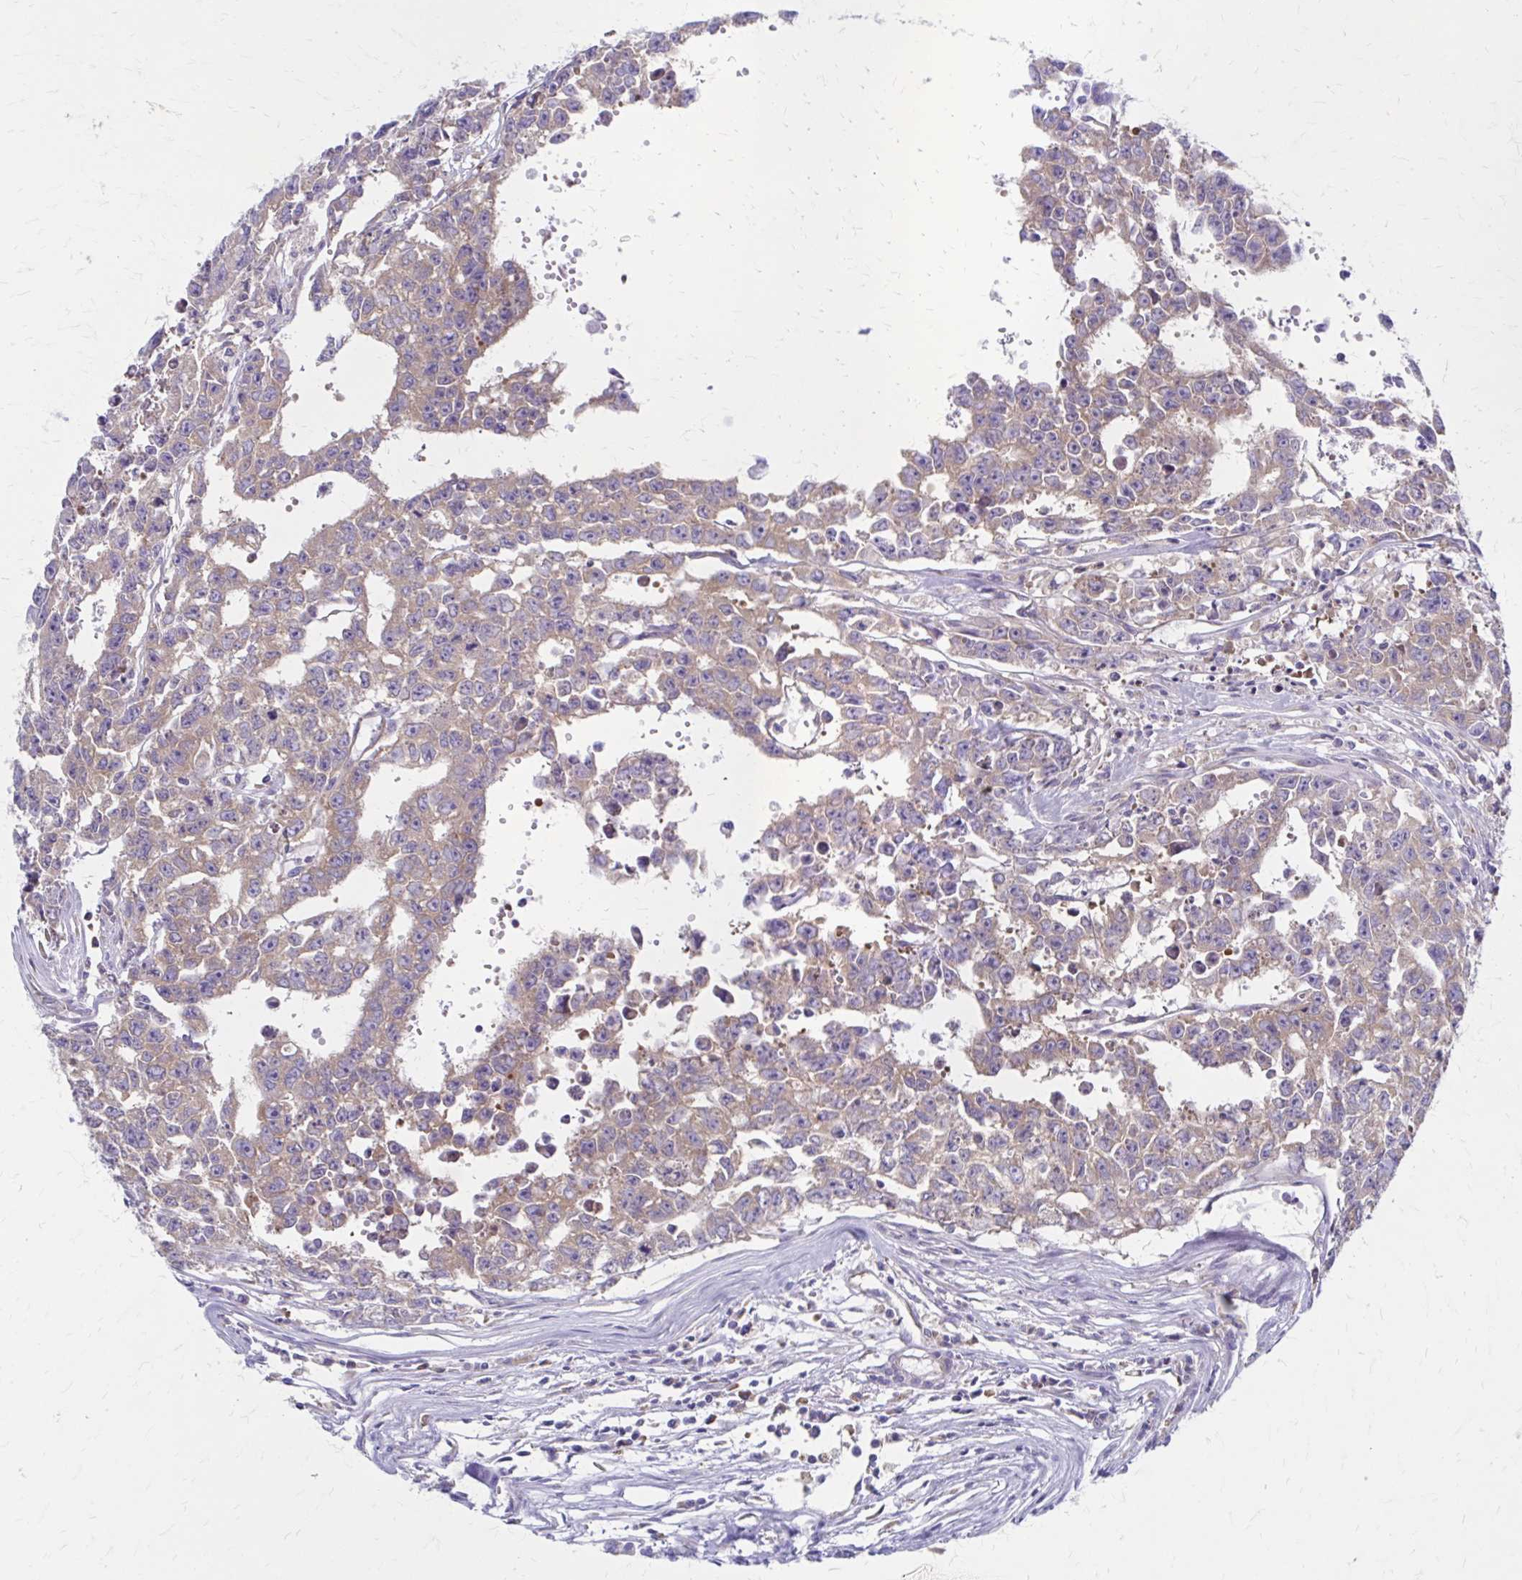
{"staining": {"intensity": "weak", "quantity": ">75%", "location": "cytoplasmic/membranous"}, "tissue": "testis cancer", "cell_type": "Tumor cells", "image_type": "cancer", "snomed": [{"axis": "morphology", "description": "Carcinoma, Embryonal, NOS"}, {"axis": "morphology", "description": "Teratoma, malignant, NOS"}, {"axis": "topography", "description": "Testis"}], "caption": "Weak cytoplasmic/membranous expression is identified in approximately >75% of tumor cells in testis cancer (embryonal carcinoma).", "gene": "RPL27A", "patient": {"sex": "male", "age": 24}}